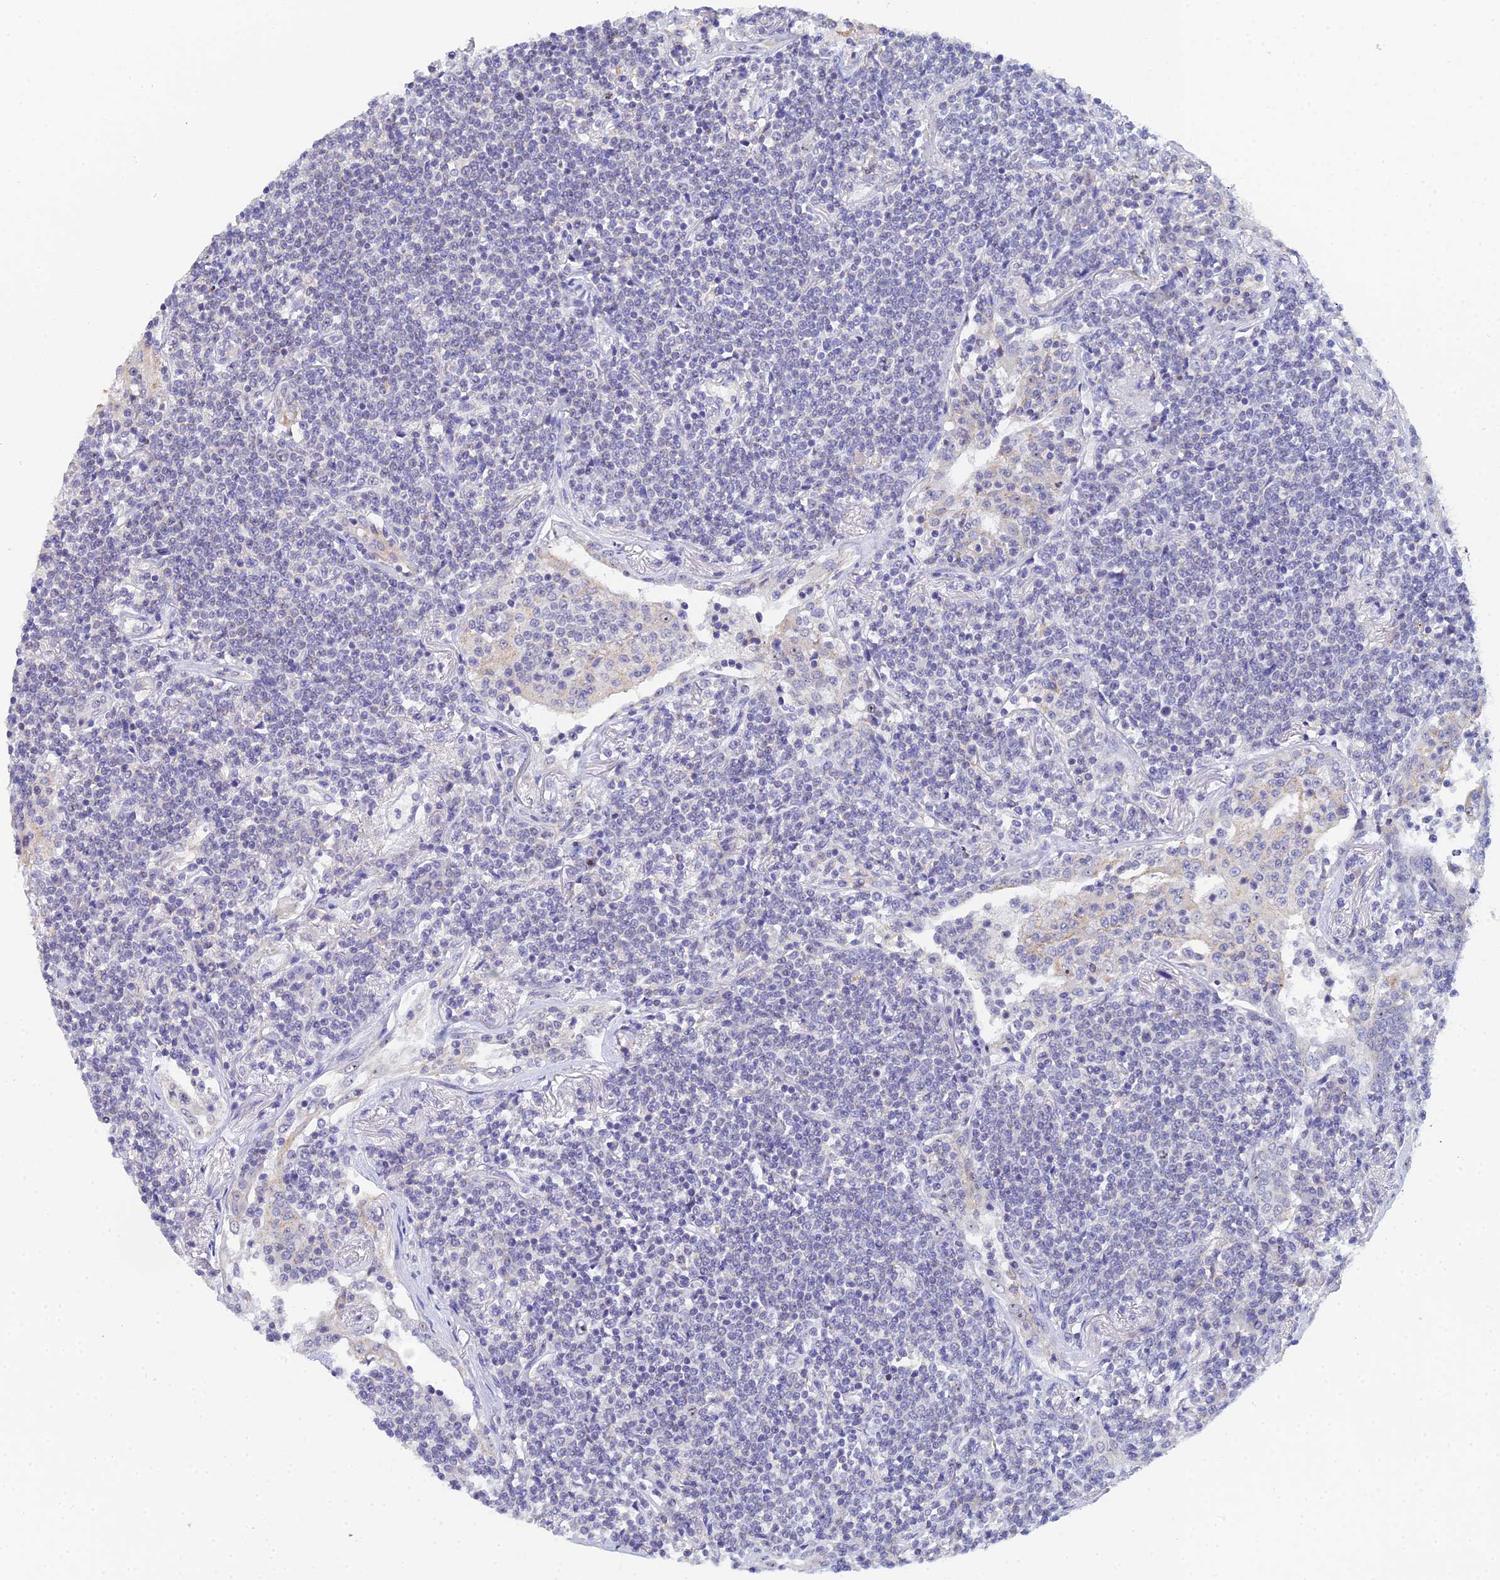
{"staining": {"intensity": "negative", "quantity": "none", "location": "none"}, "tissue": "lymphoma", "cell_type": "Tumor cells", "image_type": "cancer", "snomed": [{"axis": "morphology", "description": "Malignant lymphoma, non-Hodgkin's type, Low grade"}, {"axis": "topography", "description": "Lung"}], "caption": "Immunohistochemical staining of human lymphoma demonstrates no significant positivity in tumor cells.", "gene": "PLPP4", "patient": {"sex": "female", "age": 71}}